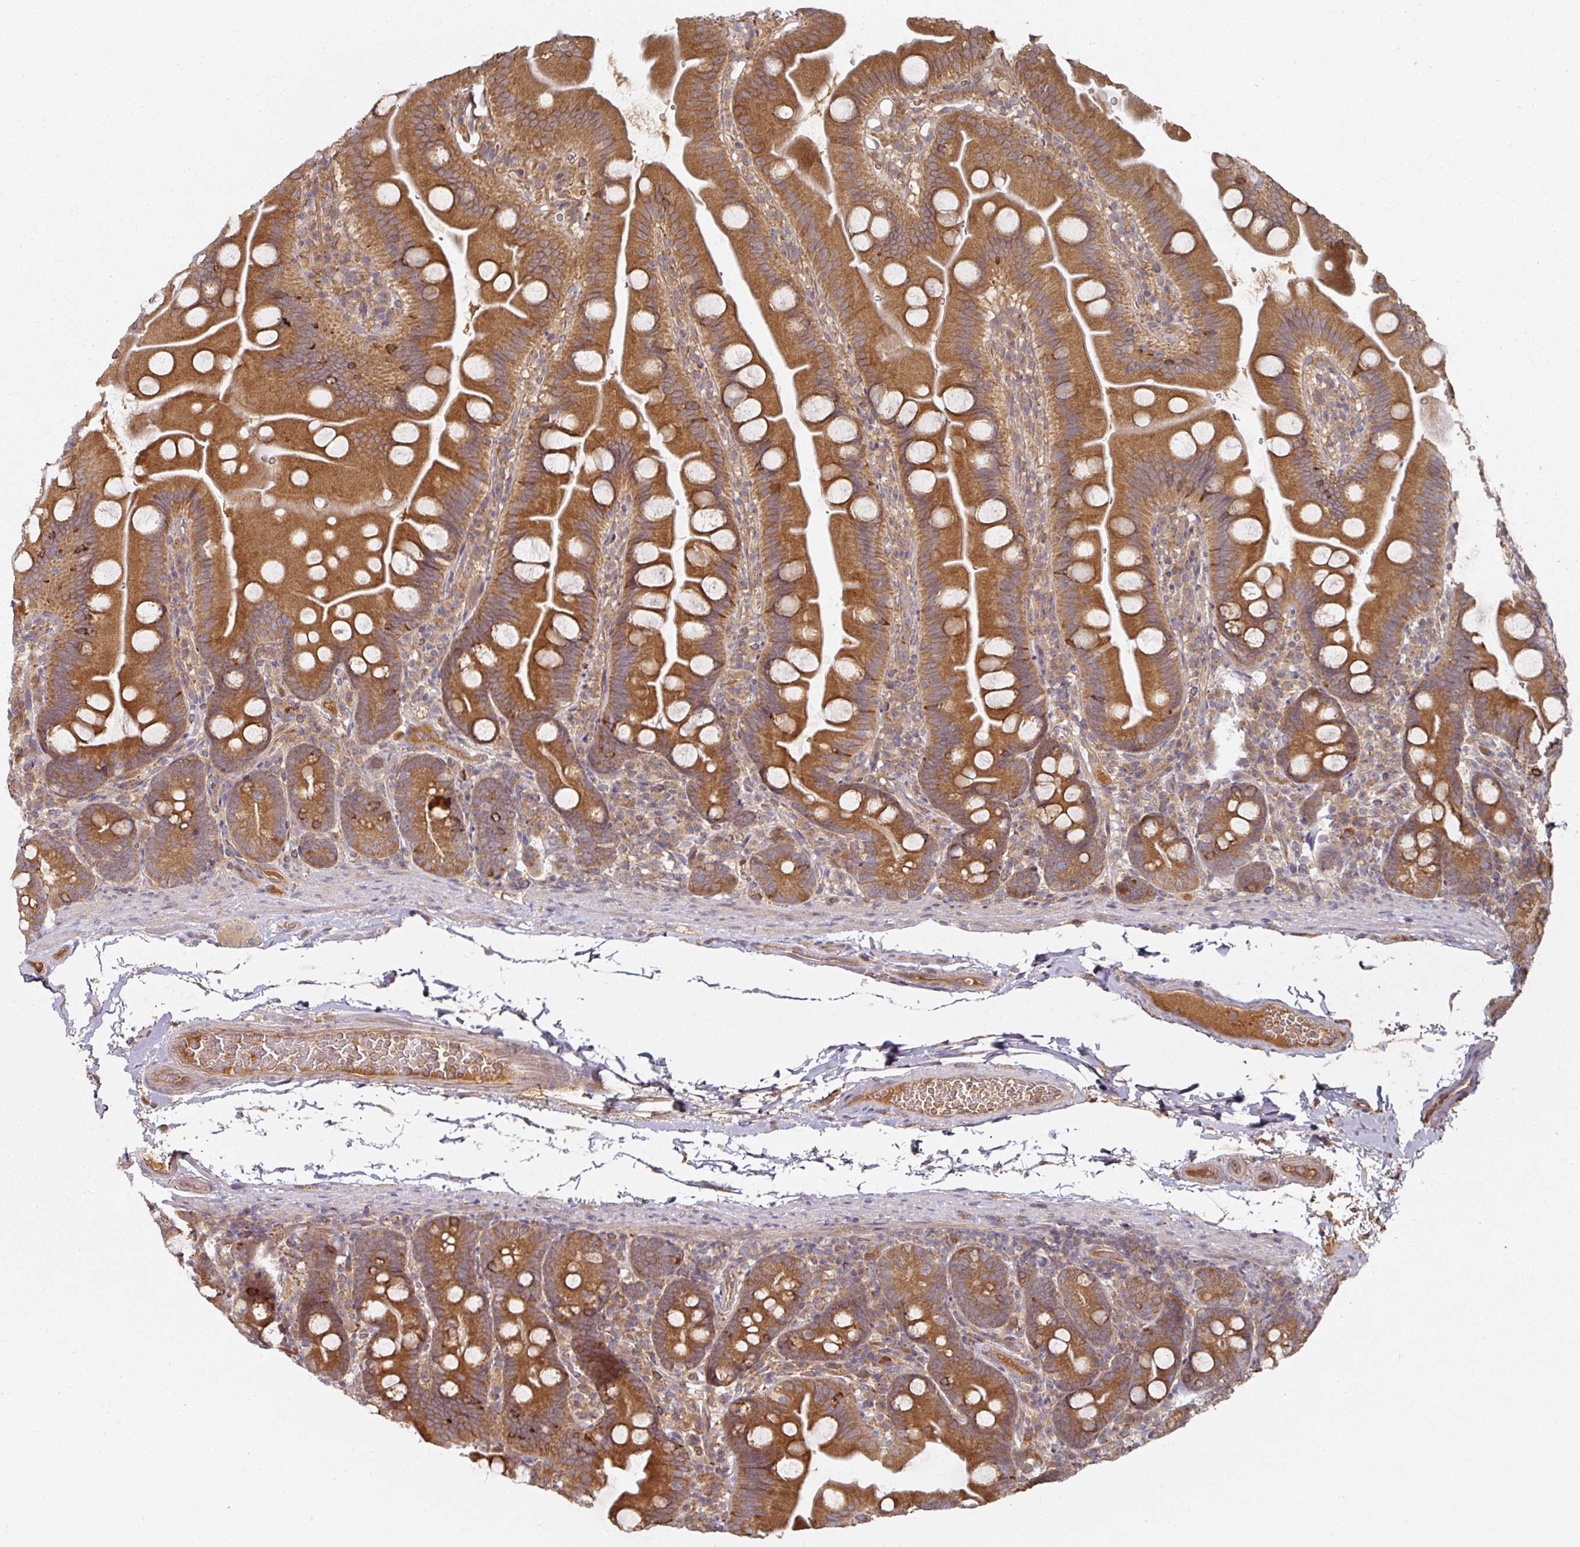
{"staining": {"intensity": "strong", "quantity": ">75%", "location": "cytoplasmic/membranous"}, "tissue": "small intestine", "cell_type": "Glandular cells", "image_type": "normal", "snomed": [{"axis": "morphology", "description": "Normal tissue, NOS"}, {"axis": "topography", "description": "Small intestine"}], "caption": "Benign small intestine displays strong cytoplasmic/membranous expression in about >75% of glandular cells.", "gene": "CEP95", "patient": {"sex": "female", "age": 68}}